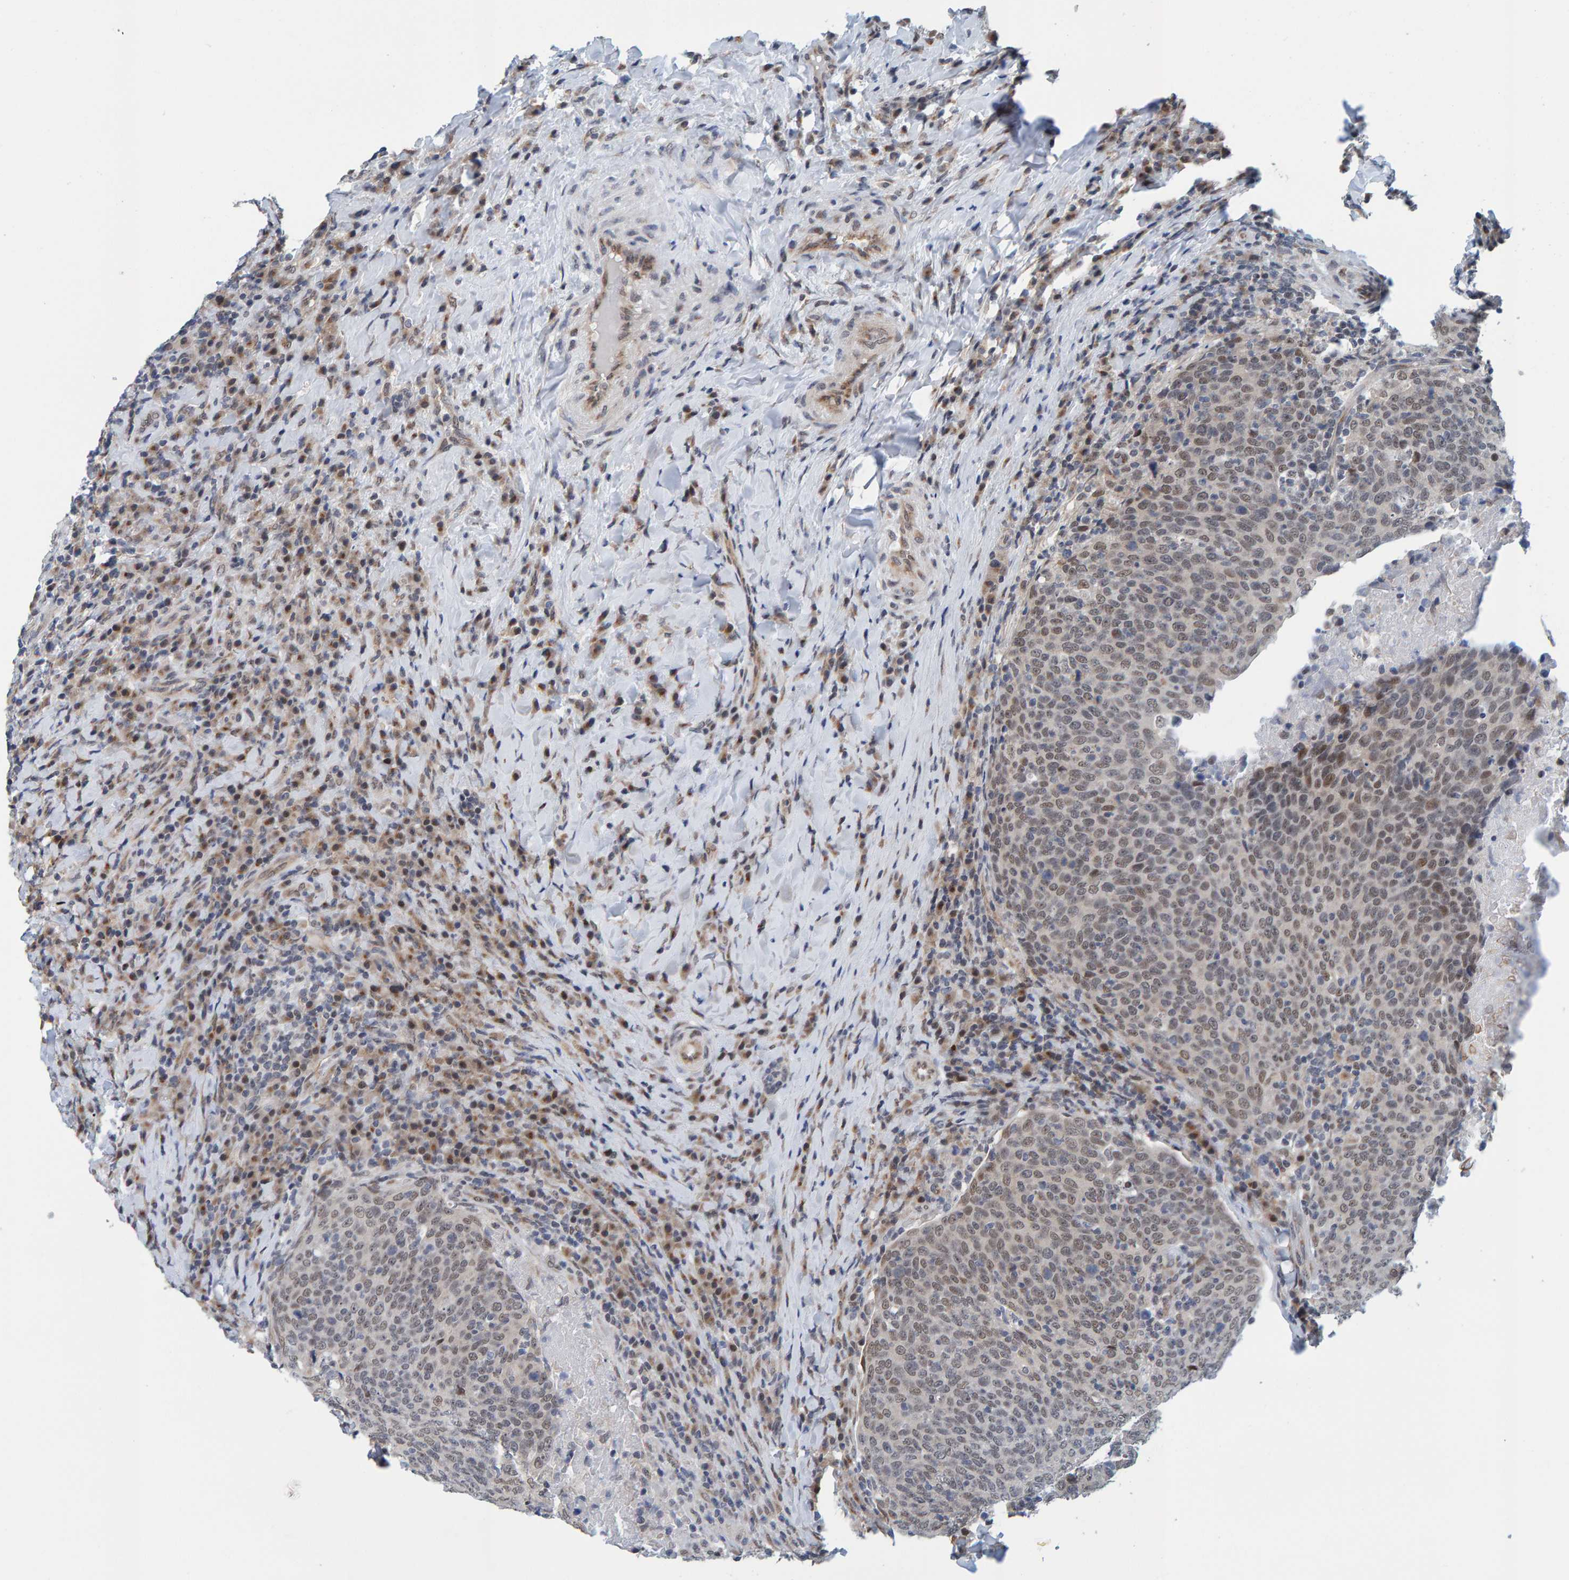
{"staining": {"intensity": "weak", "quantity": ">75%", "location": "nuclear"}, "tissue": "head and neck cancer", "cell_type": "Tumor cells", "image_type": "cancer", "snomed": [{"axis": "morphology", "description": "Squamous cell carcinoma, NOS"}, {"axis": "morphology", "description": "Squamous cell carcinoma, metastatic, NOS"}, {"axis": "topography", "description": "Lymph node"}, {"axis": "topography", "description": "Head-Neck"}], "caption": "A micrograph showing weak nuclear positivity in about >75% of tumor cells in metastatic squamous cell carcinoma (head and neck), as visualized by brown immunohistochemical staining.", "gene": "SCRN2", "patient": {"sex": "male", "age": 62}}